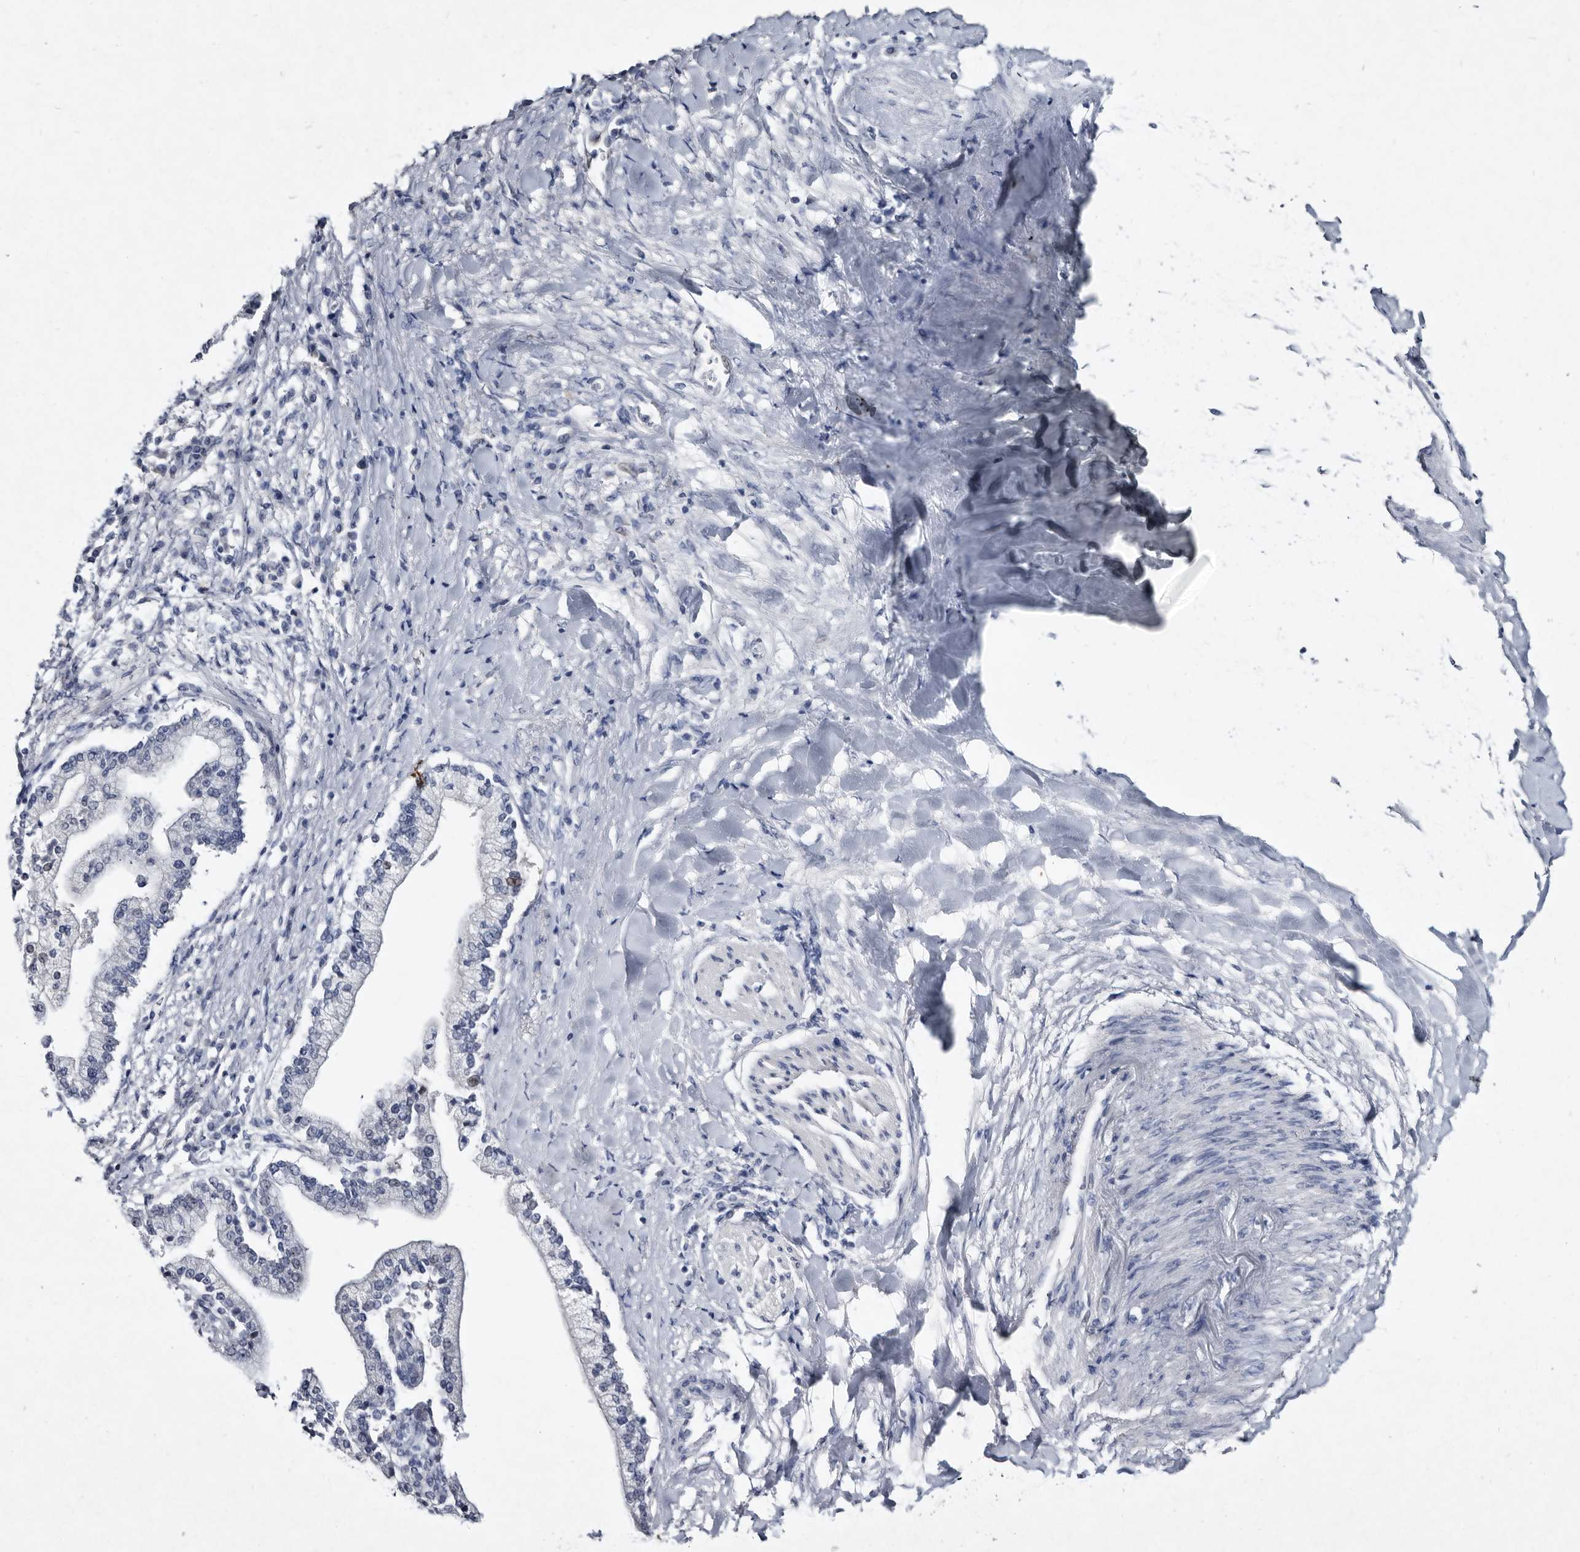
{"staining": {"intensity": "negative", "quantity": "none", "location": "none"}, "tissue": "liver cancer", "cell_type": "Tumor cells", "image_type": "cancer", "snomed": [{"axis": "morphology", "description": "Cholangiocarcinoma"}, {"axis": "topography", "description": "Liver"}], "caption": "Human liver cancer stained for a protein using IHC exhibits no positivity in tumor cells.", "gene": "SERPINB8", "patient": {"sex": "male", "age": 50}}